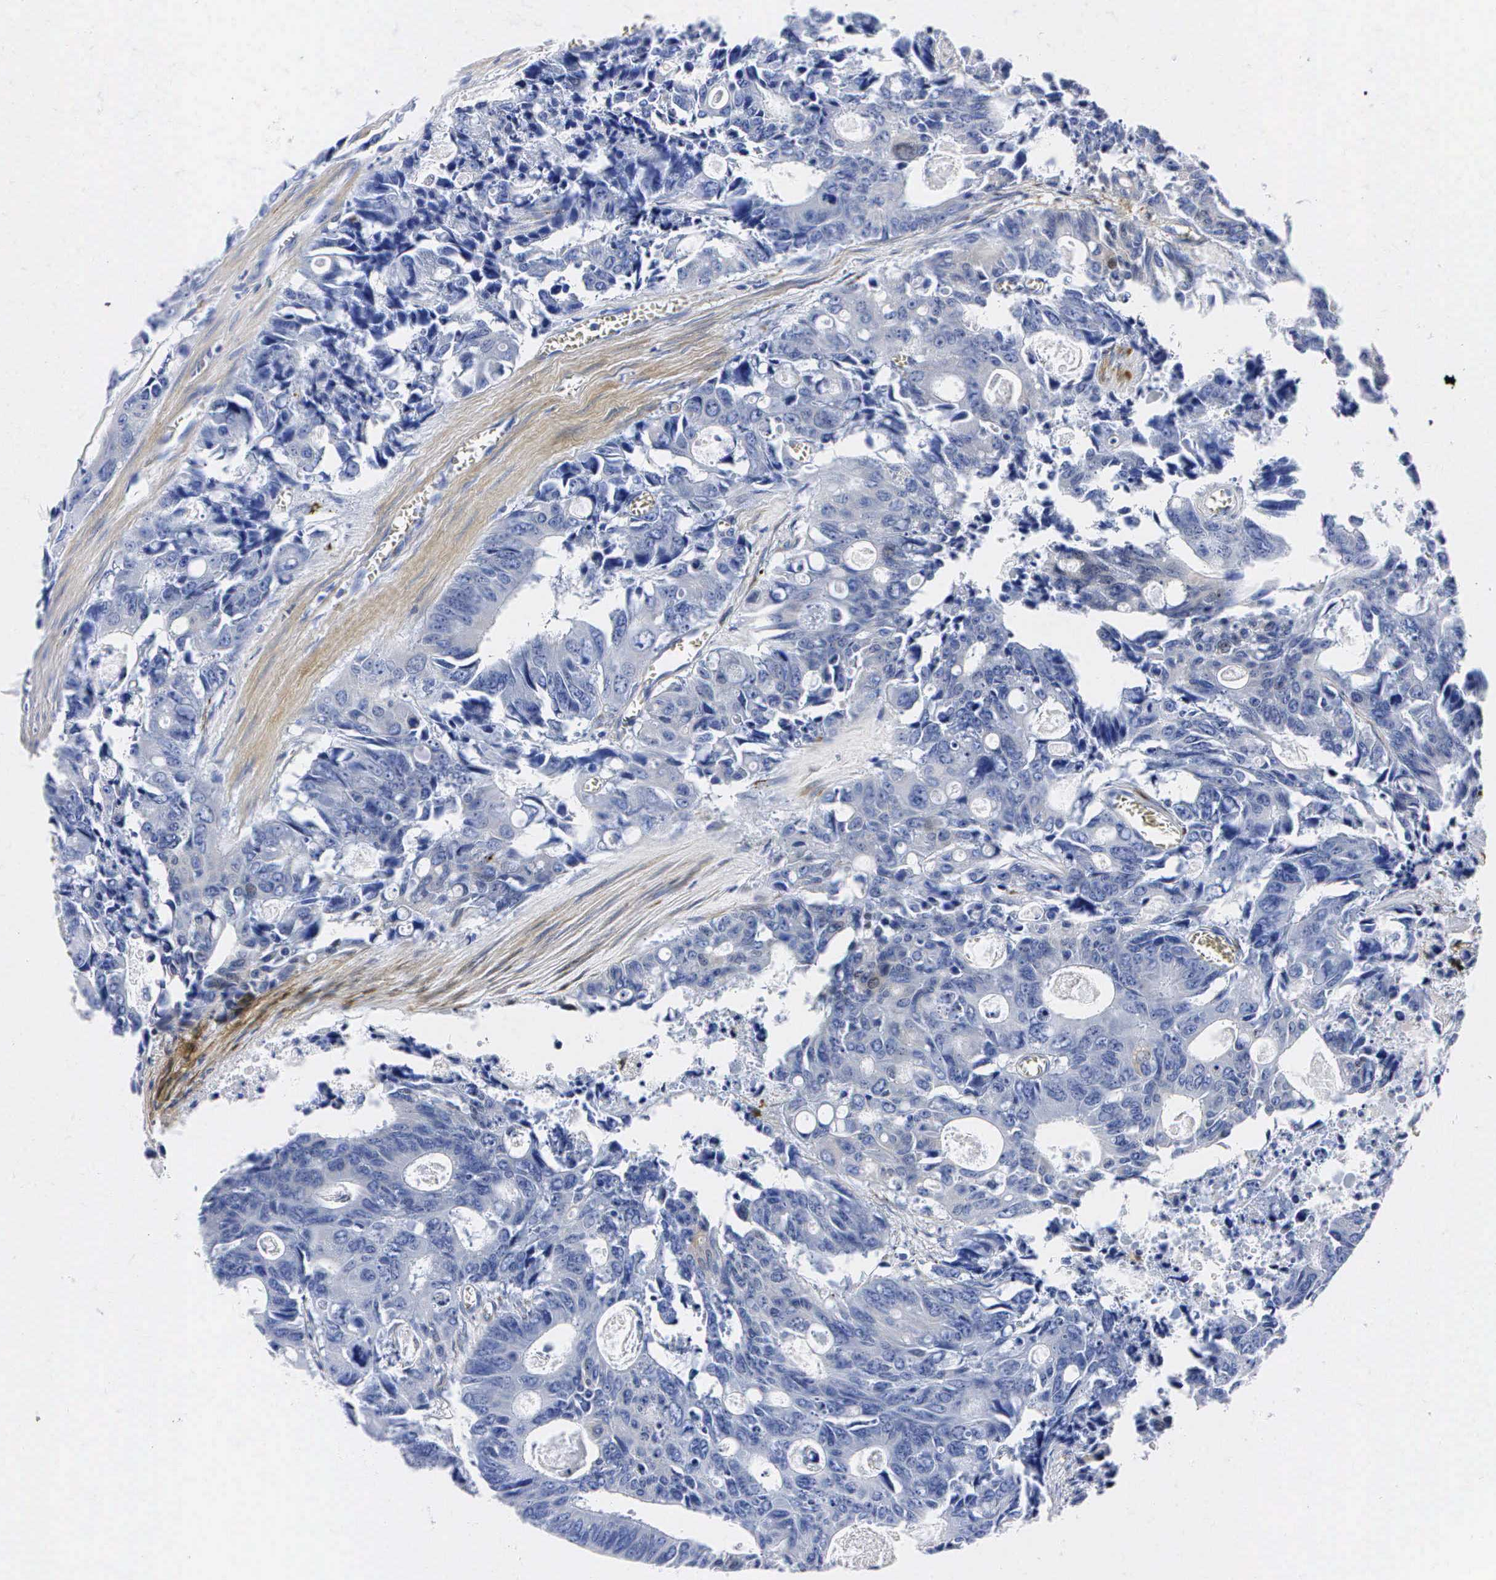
{"staining": {"intensity": "negative", "quantity": "none", "location": "none"}, "tissue": "colorectal cancer", "cell_type": "Tumor cells", "image_type": "cancer", "snomed": [{"axis": "morphology", "description": "Adenocarcinoma, NOS"}, {"axis": "topography", "description": "Rectum"}], "caption": "IHC of human colorectal cancer exhibits no staining in tumor cells.", "gene": "ENO2", "patient": {"sex": "male", "age": 76}}